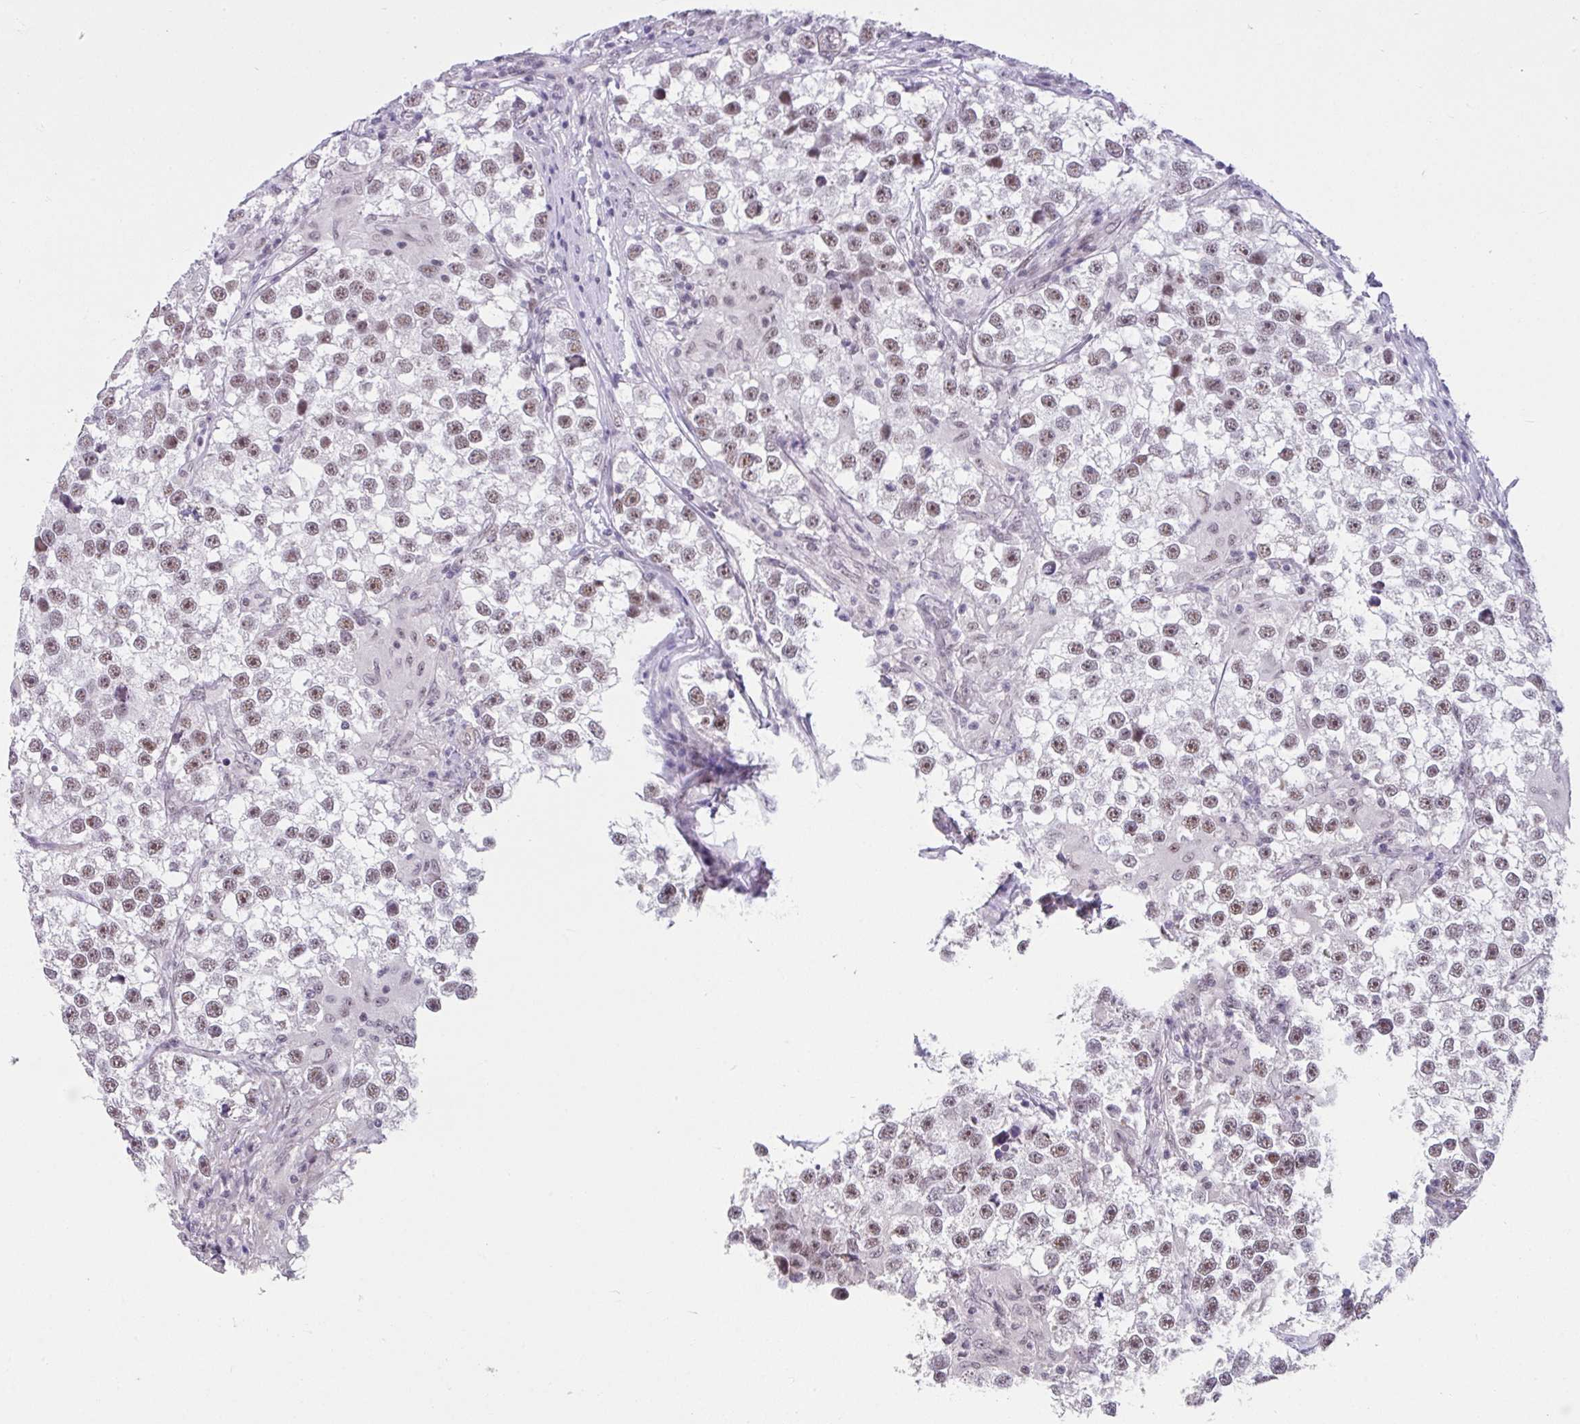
{"staining": {"intensity": "weak", "quantity": ">75%", "location": "nuclear"}, "tissue": "testis cancer", "cell_type": "Tumor cells", "image_type": "cancer", "snomed": [{"axis": "morphology", "description": "Seminoma, NOS"}, {"axis": "topography", "description": "Testis"}], "caption": "A low amount of weak nuclear staining is identified in approximately >75% of tumor cells in testis cancer (seminoma) tissue.", "gene": "RBBP6", "patient": {"sex": "male", "age": 46}}